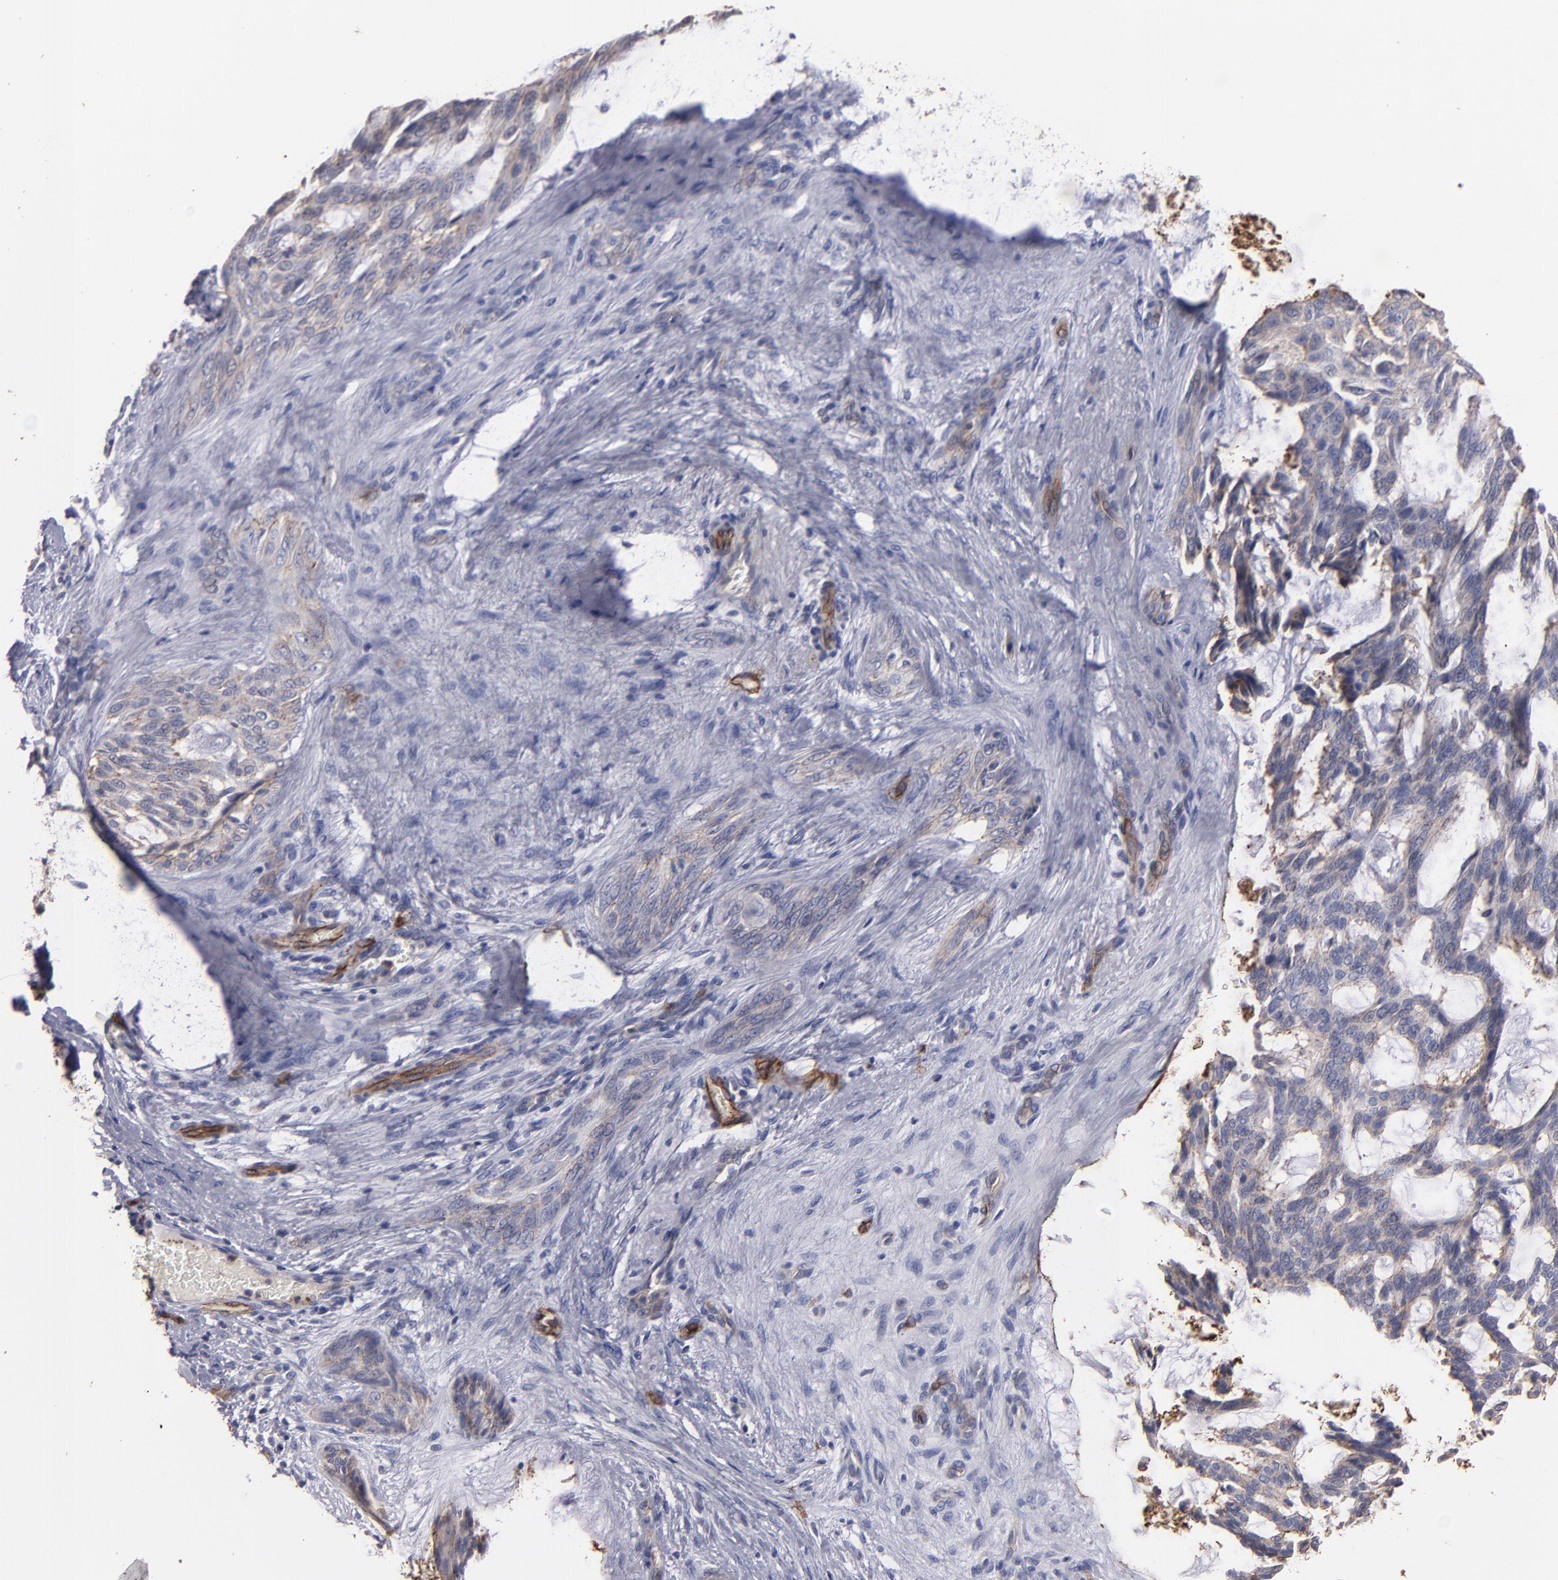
{"staining": {"intensity": "moderate", "quantity": "25%-75%", "location": "cytoplasmic/membranous"}, "tissue": "skin cancer", "cell_type": "Tumor cells", "image_type": "cancer", "snomed": [{"axis": "morphology", "description": "Normal tissue, NOS"}, {"axis": "morphology", "description": "Basal cell carcinoma"}, {"axis": "topography", "description": "Skin"}], "caption": "Protein positivity by immunohistochemistry shows moderate cytoplasmic/membranous expression in about 25%-75% of tumor cells in skin cancer (basal cell carcinoma).", "gene": "CLDN5", "patient": {"sex": "female", "age": 71}}